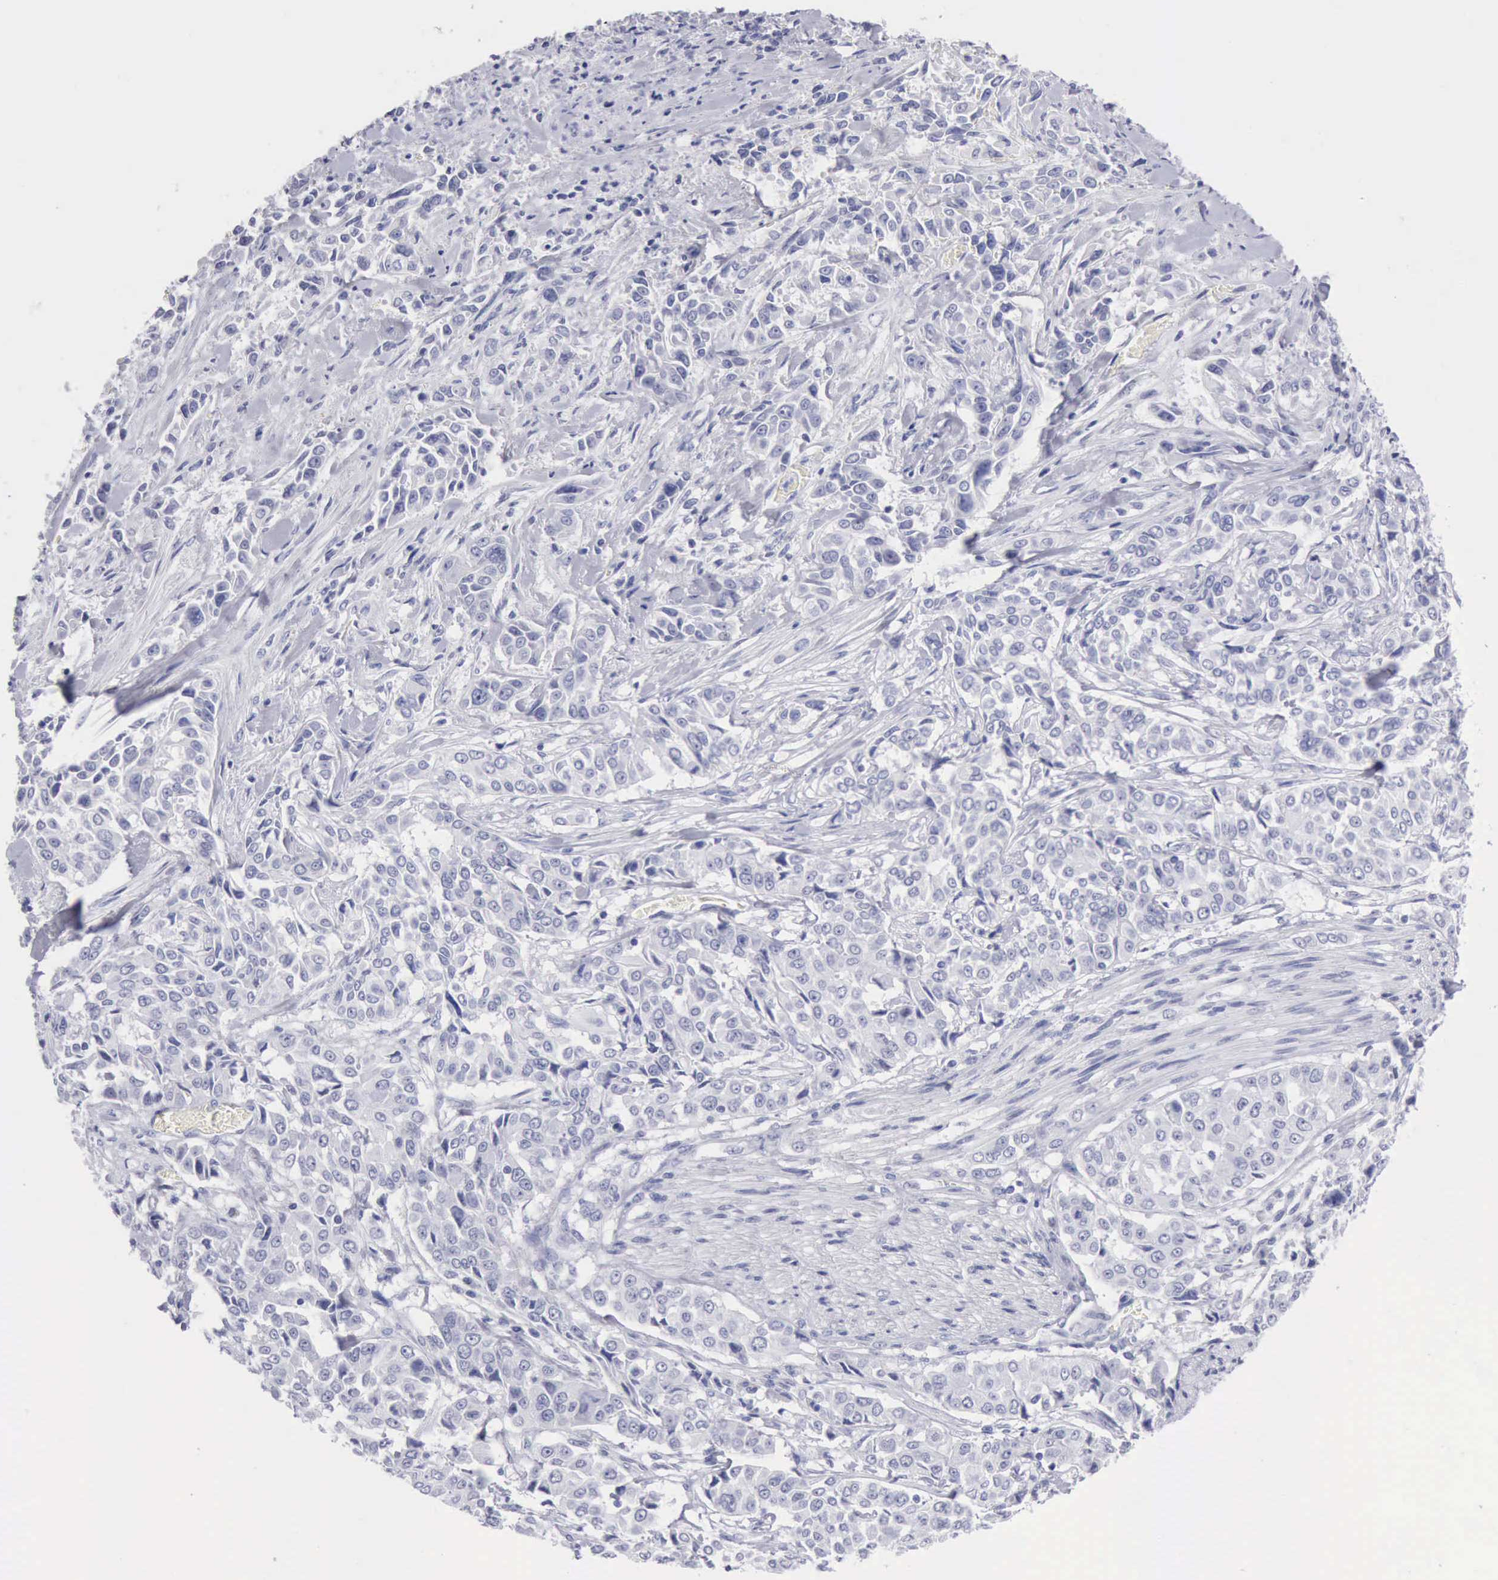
{"staining": {"intensity": "negative", "quantity": "none", "location": "none"}, "tissue": "pancreatic cancer", "cell_type": "Tumor cells", "image_type": "cancer", "snomed": [{"axis": "morphology", "description": "Adenocarcinoma, NOS"}, {"axis": "topography", "description": "Pancreas"}], "caption": "Immunohistochemical staining of pancreatic cancer (adenocarcinoma) shows no significant positivity in tumor cells.", "gene": "ANGEL1", "patient": {"sex": "female", "age": 52}}